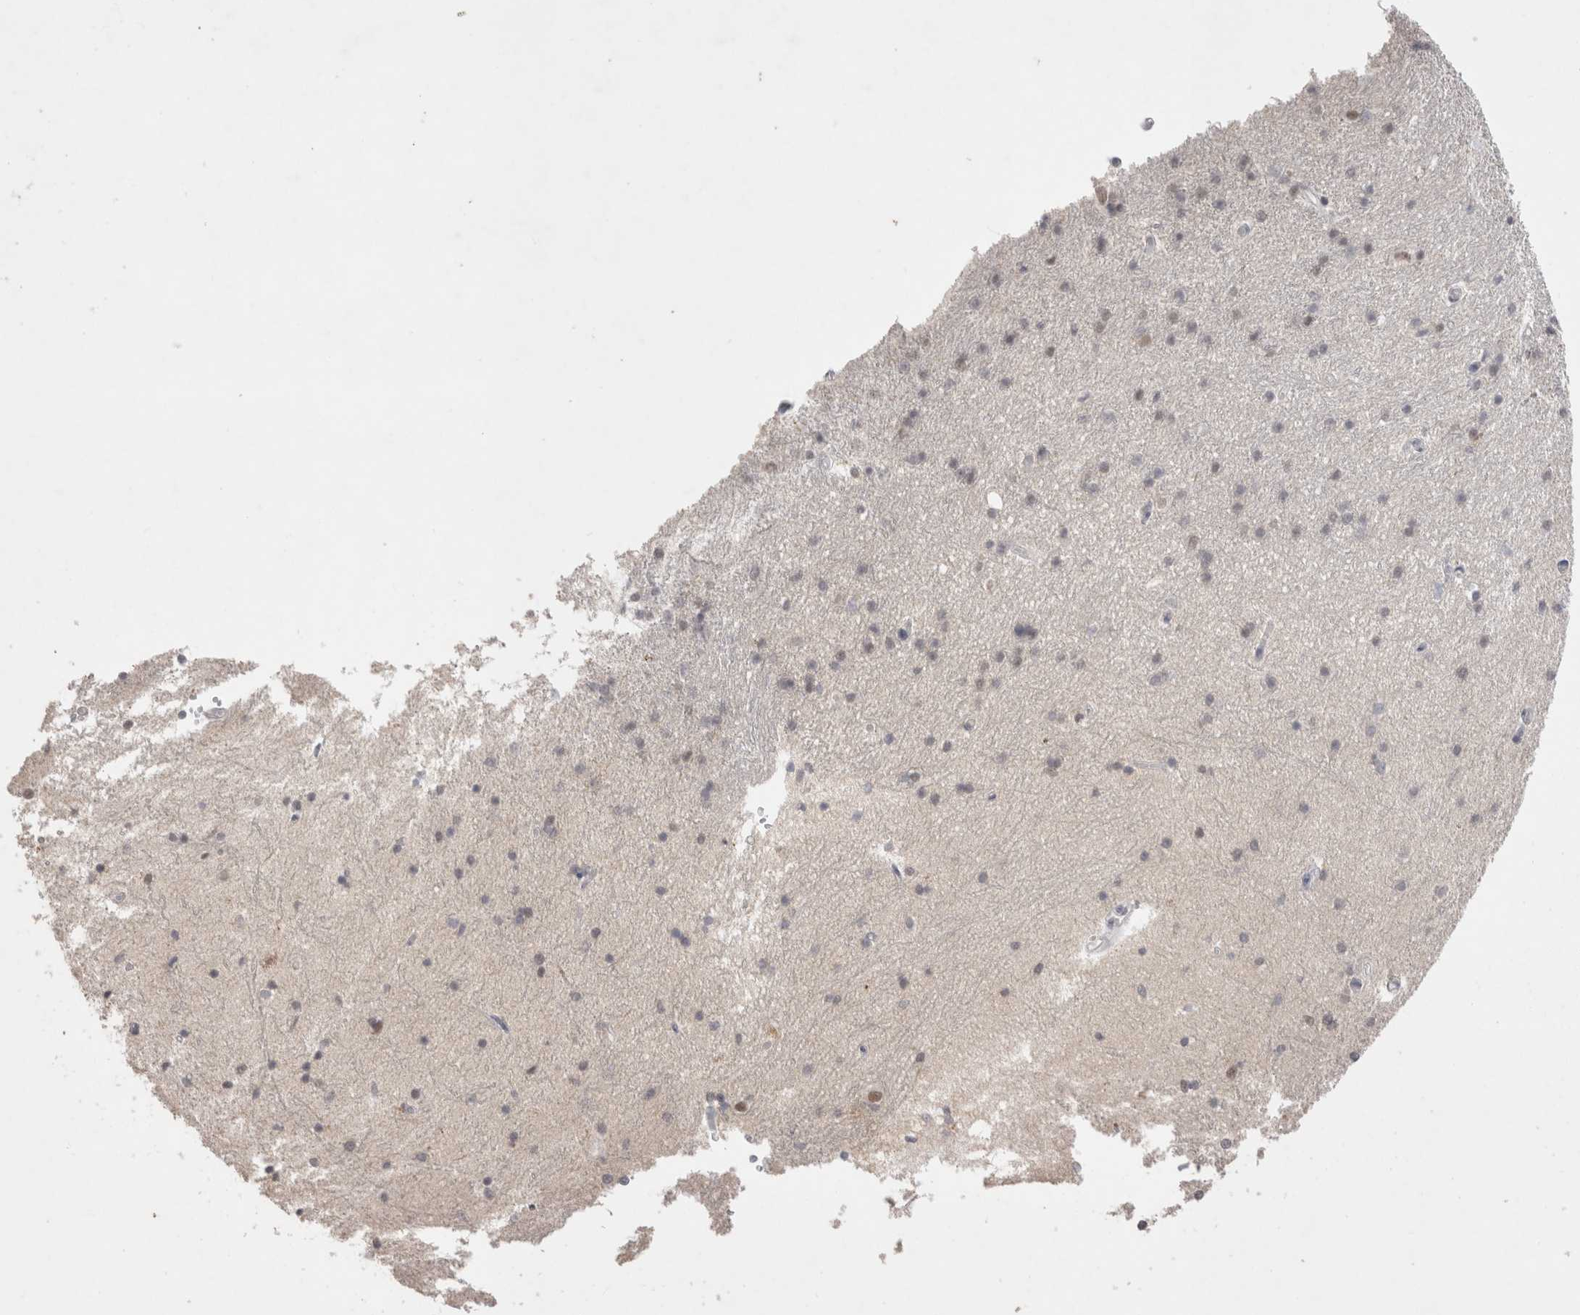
{"staining": {"intensity": "weak", "quantity": "<25%", "location": "nuclear"}, "tissue": "hippocampus", "cell_type": "Glial cells", "image_type": "normal", "snomed": [{"axis": "morphology", "description": "Normal tissue, NOS"}, {"axis": "topography", "description": "Hippocampus"}], "caption": "This is a image of immunohistochemistry staining of normal hippocampus, which shows no staining in glial cells. (DAB IHC visualized using brightfield microscopy, high magnification).", "gene": "RECQL4", "patient": {"sex": "male", "age": 45}}